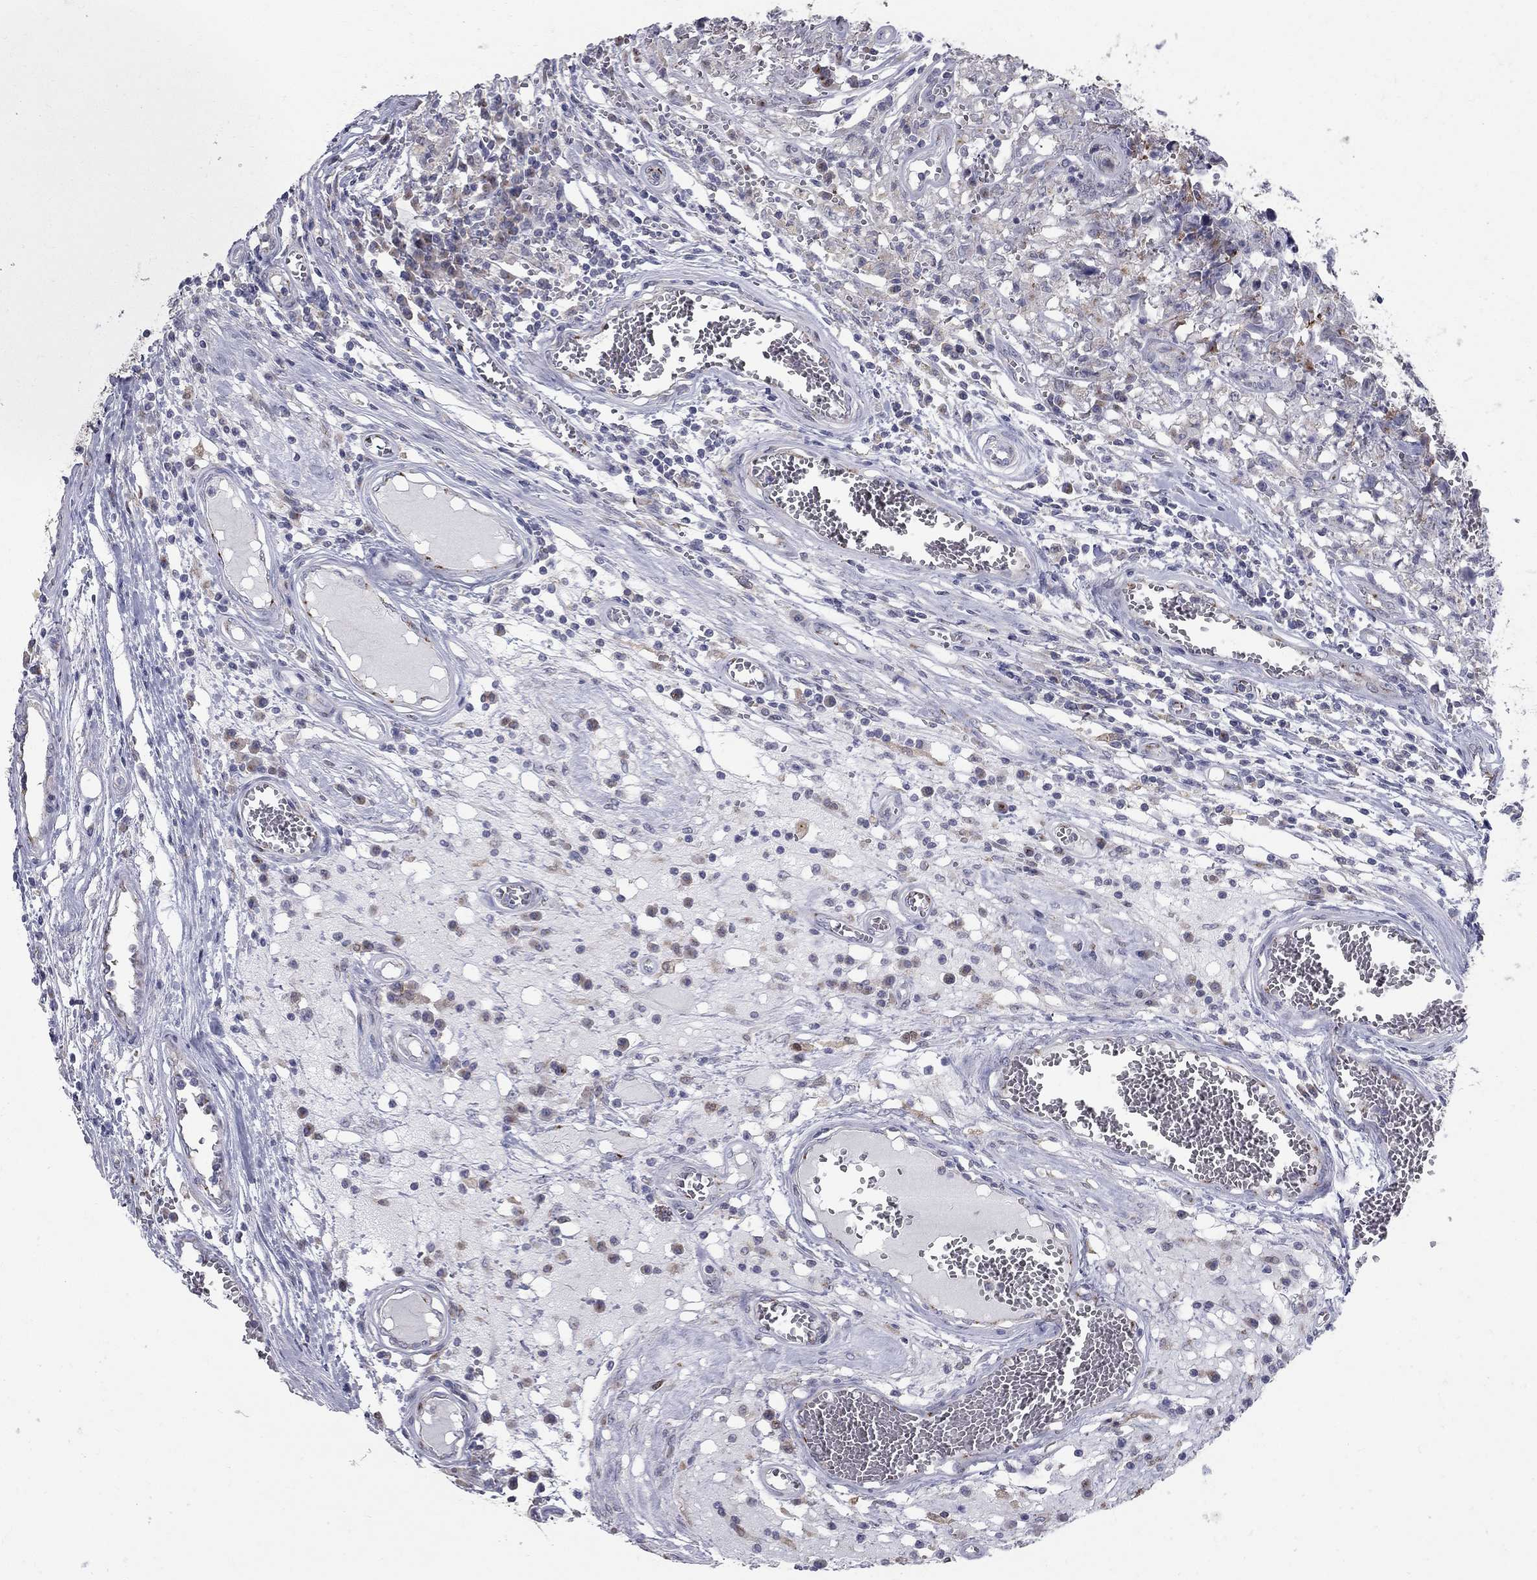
{"staining": {"intensity": "moderate", "quantity": "<25%", "location": "cytoplasmic/membranous"}, "tissue": "testis cancer", "cell_type": "Tumor cells", "image_type": "cancer", "snomed": [{"axis": "morphology", "description": "Carcinoma, Embryonal, NOS"}, {"axis": "topography", "description": "Testis"}], "caption": "A brown stain shows moderate cytoplasmic/membranous staining of a protein in human testis embryonal carcinoma tumor cells.", "gene": "KIAA0319L", "patient": {"sex": "male", "age": 36}}